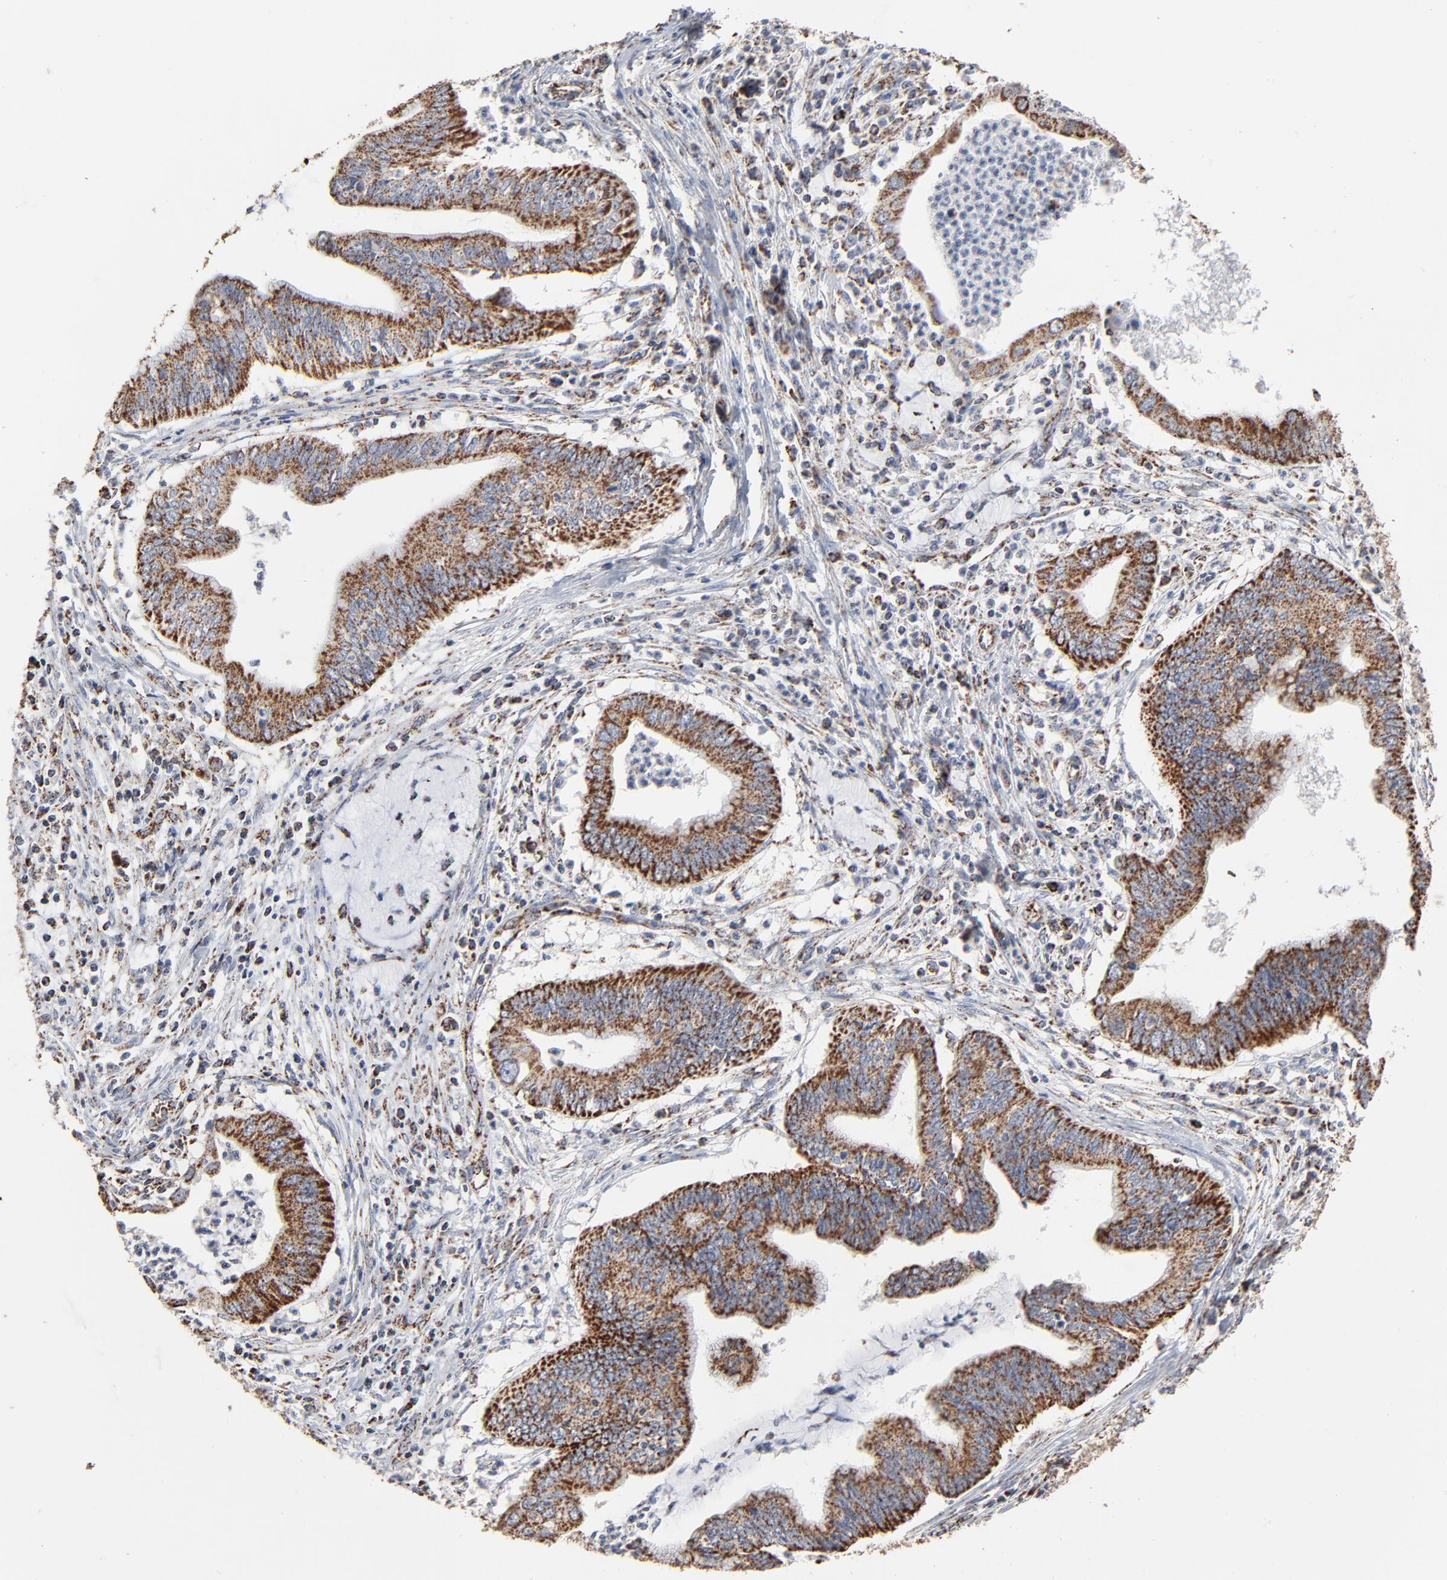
{"staining": {"intensity": "strong", "quantity": ">75%", "location": "cytoplasmic/membranous"}, "tissue": "cervical cancer", "cell_type": "Tumor cells", "image_type": "cancer", "snomed": [{"axis": "morphology", "description": "Adenocarcinoma, NOS"}, {"axis": "topography", "description": "Cervix"}], "caption": "Strong cytoplasmic/membranous positivity for a protein is identified in approximately >75% of tumor cells of cervical cancer using immunohistochemistry.", "gene": "UQCRC1", "patient": {"sex": "female", "age": 36}}